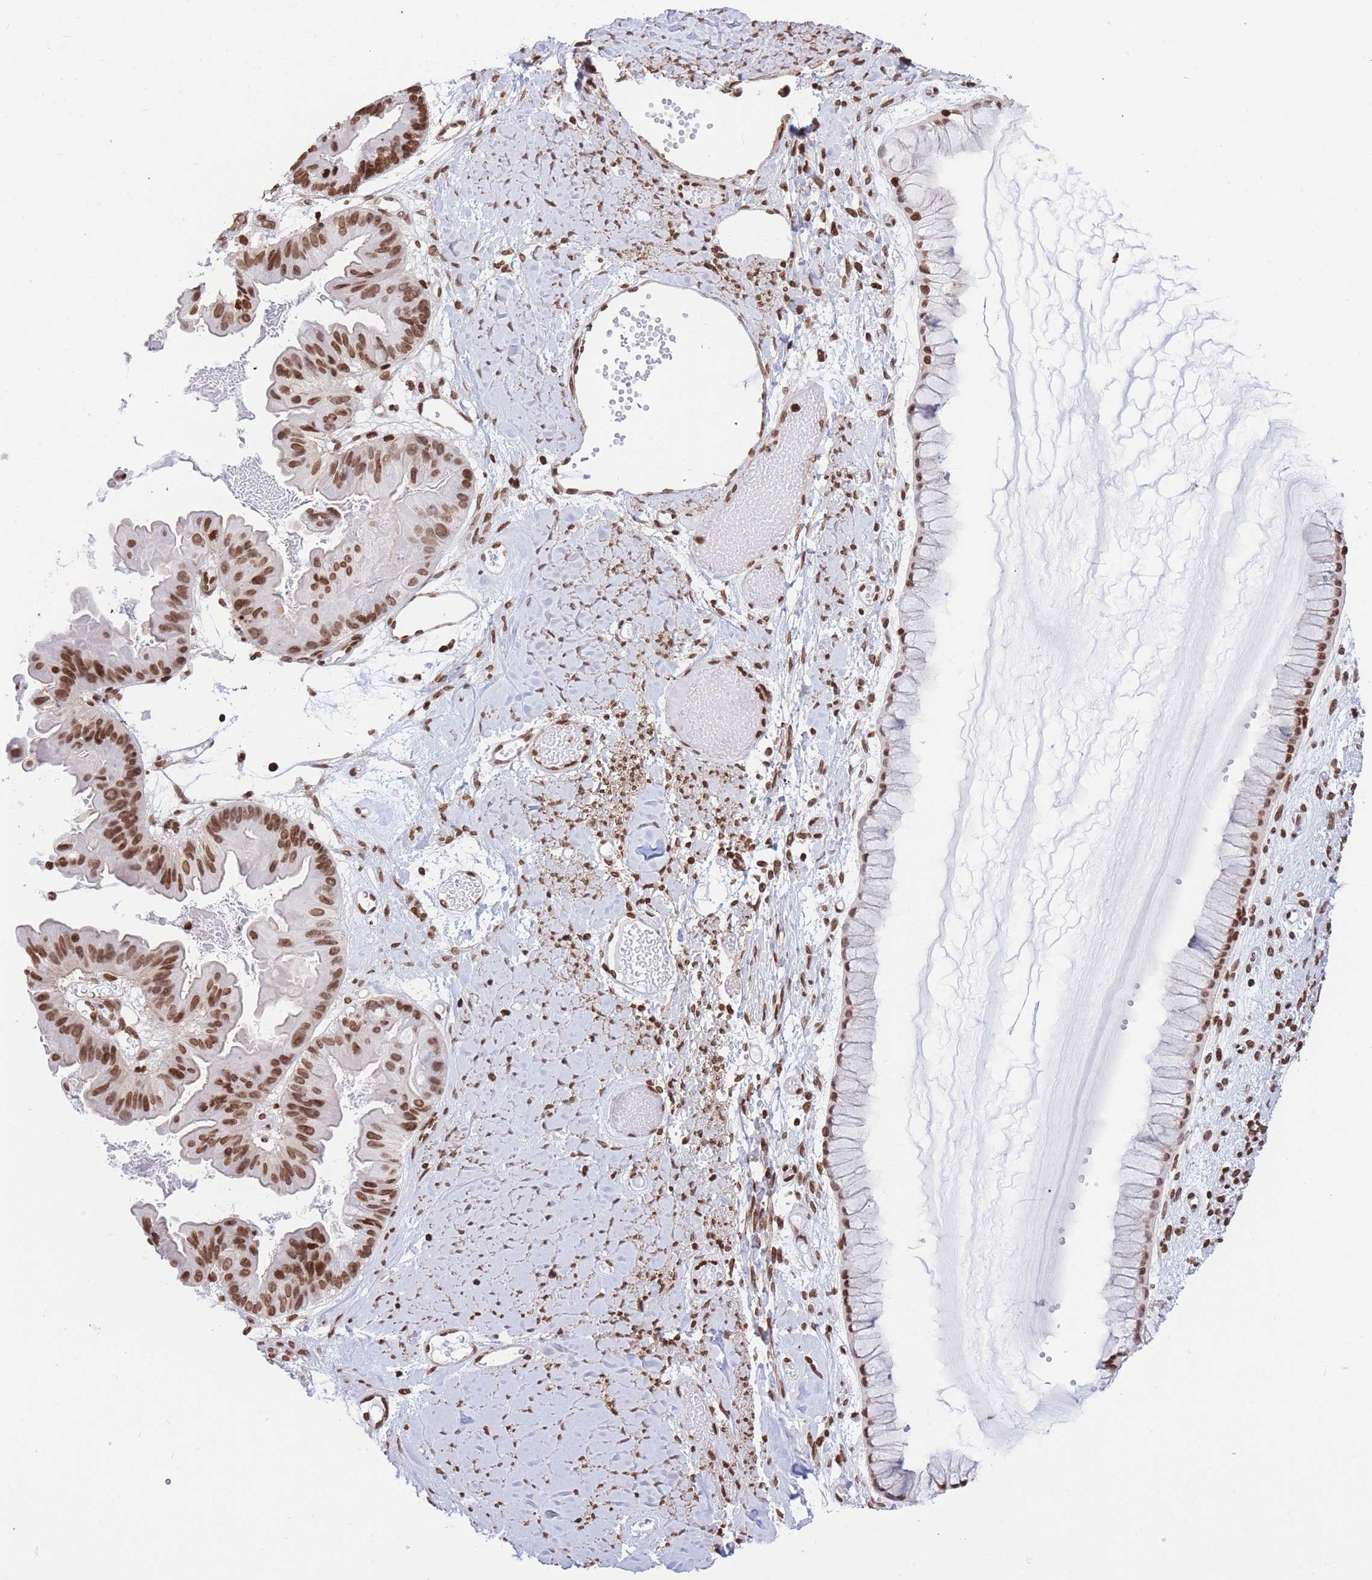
{"staining": {"intensity": "moderate", "quantity": ">75%", "location": "nuclear"}, "tissue": "ovarian cancer", "cell_type": "Tumor cells", "image_type": "cancer", "snomed": [{"axis": "morphology", "description": "Cystadenocarcinoma, mucinous, NOS"}, {"axis": "topography", "description": "Ovary"}], "caption": "An immunohistochemistry (IHC) histopathology image of neoplastic tissue is shown. Protein staining in brown highlights moderate nuclear positivity in ovarian cancer (mucinous cystadenocarcinoma) within tumor cells.", "gene": "H2BC11", "patient": {"sex": "female", "age": 61}}